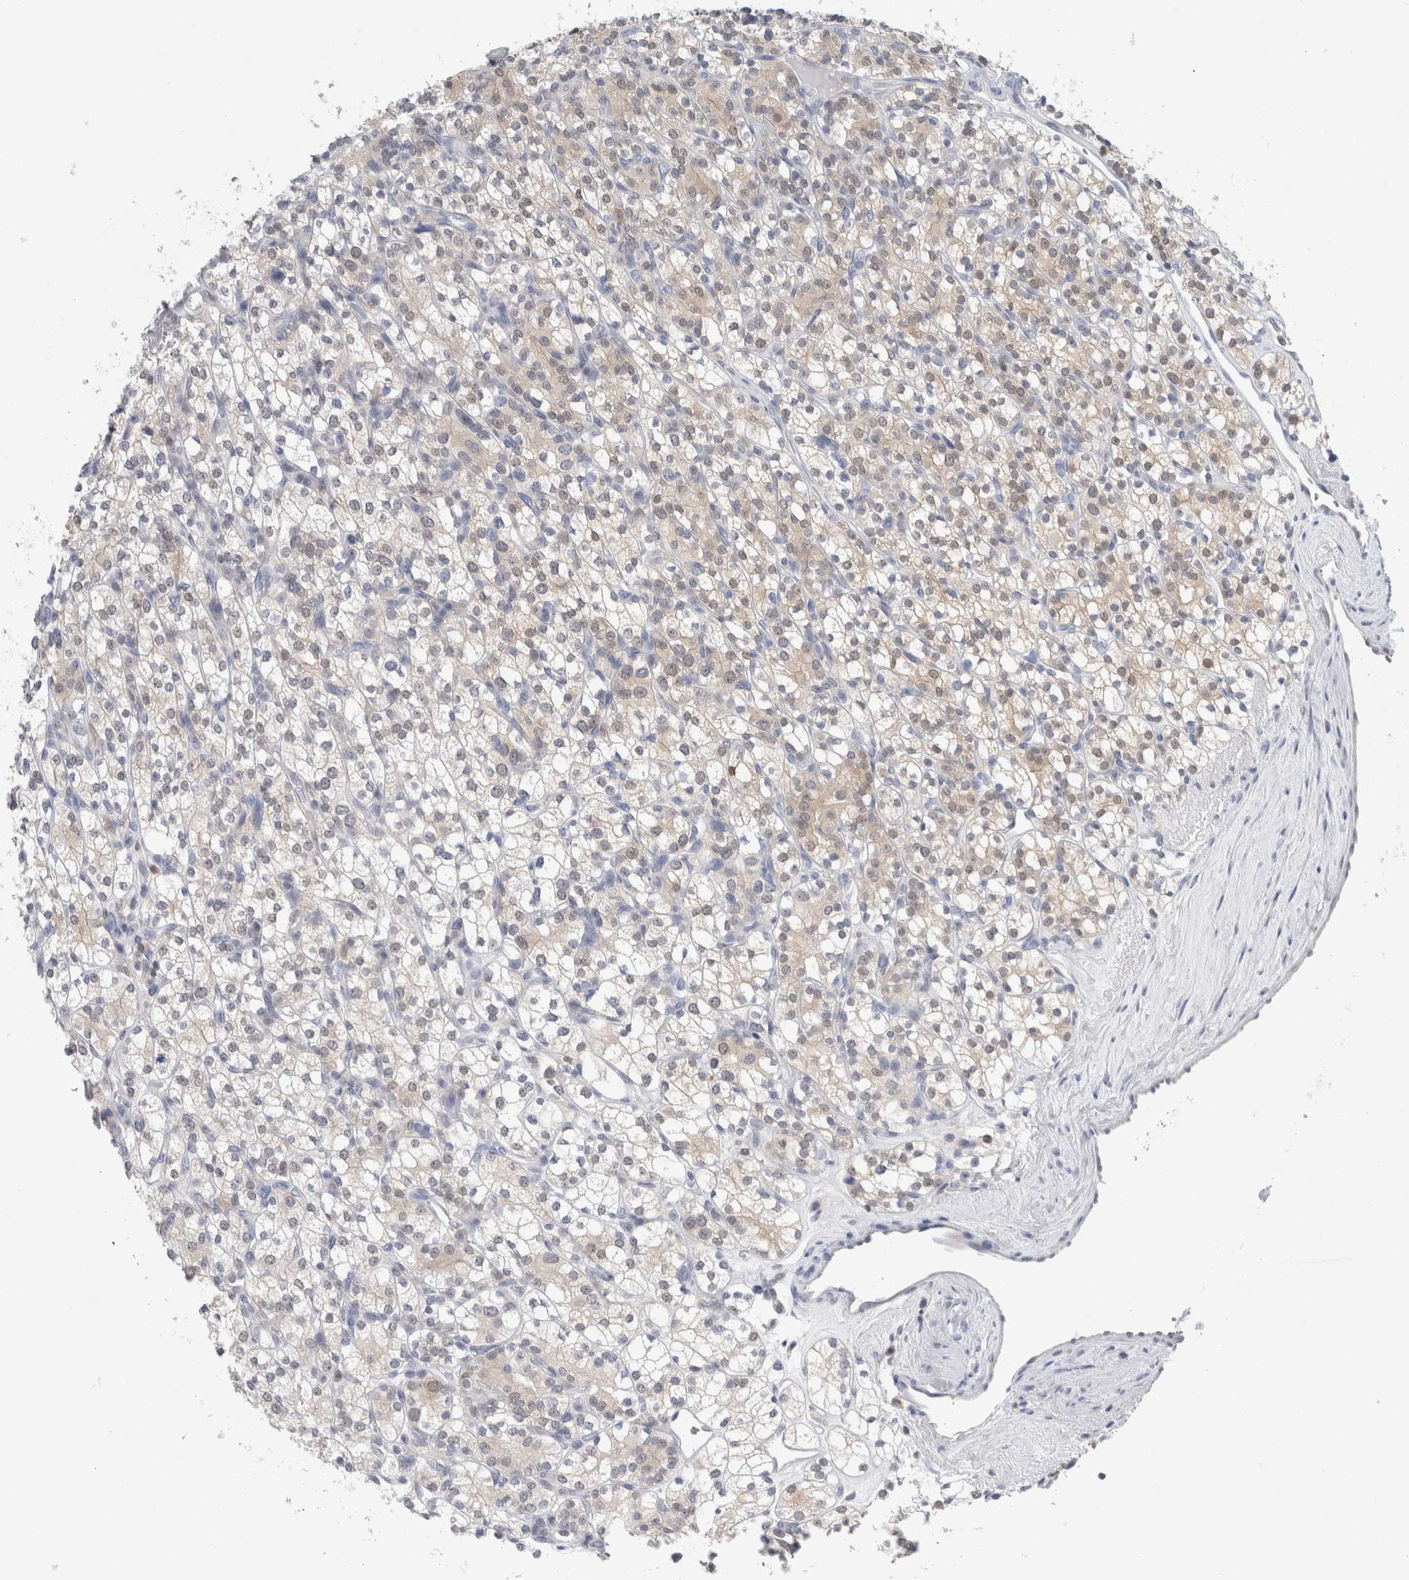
{"staining": {"intensity": "weak", "quantity": "<25%", "location": "cytoplasmic/membranous"}, "tissue": "renal cancer", "cell_type": "Tumor cells", "image_type": "cancer", "snomed": [{"axis": "morphology", "description": "Adenocarcinoma, NOS"}, {"axis": "topography", "description": "Kidney"}], "caption": "Protein analysis of renal cancer (adenocarcinoma) shows no significant staining in tumor cells. (Stains: DAB immunohistochemistry with hematoxylin counter stain, Microscopy: brightfield microscopy at high magnification).", "gene": "CASP6", "patient": {"sex": "male", "age": 77}}